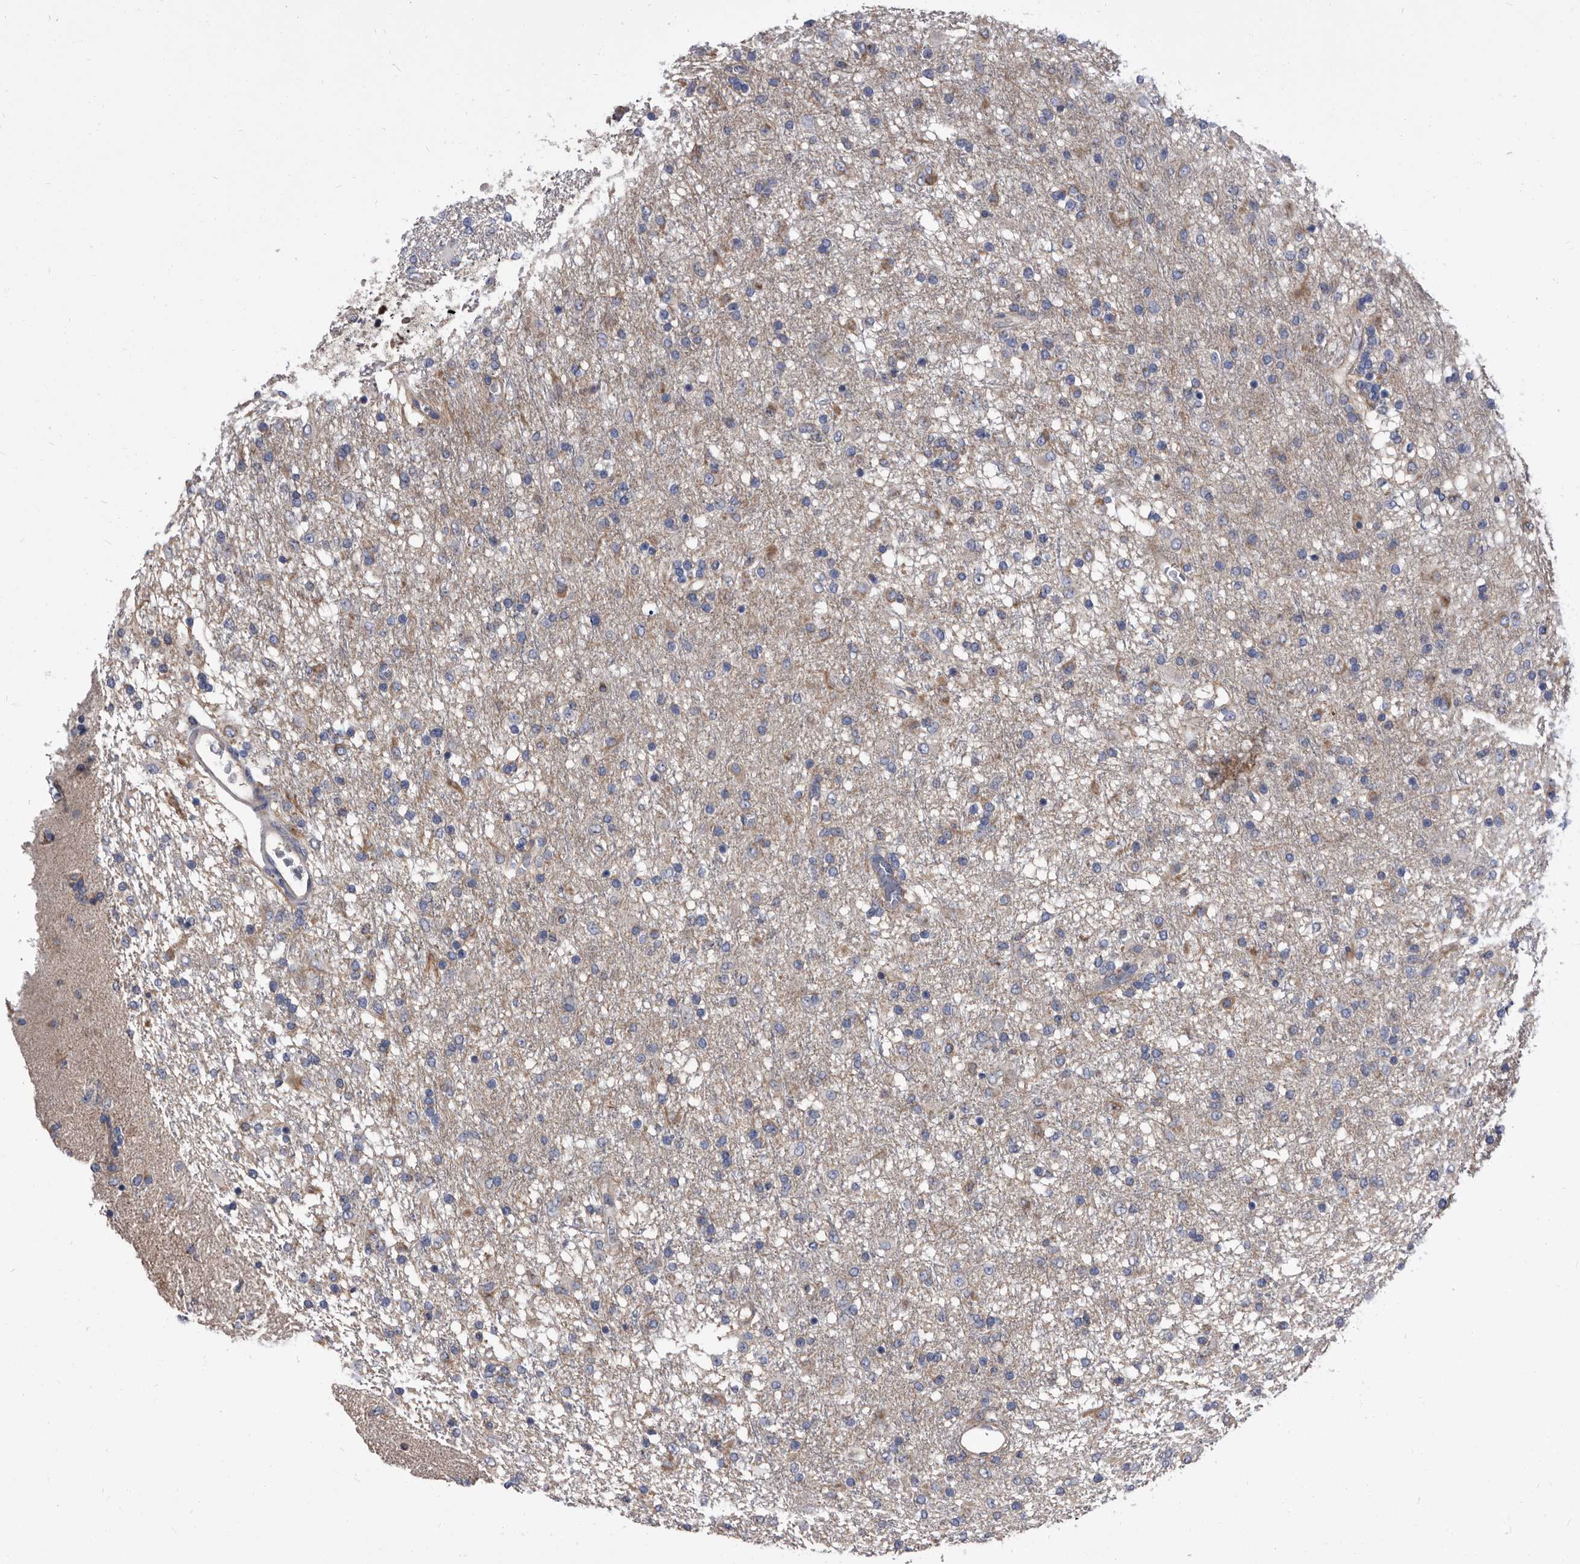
{"staining": {"intensity": "negative", "quantity": "none", "location": "none"}, "tissue": "glioma", "cell_type": "Tumor cells", "image_type": "cancer", "snomed": [{"axis": "morphology", "description": "Glioma, malignant, Low grade"}, {"axis": "topography", "description": "Brain"}], "caption": "Tumor cells are negative for brown protein staining in glioma.", "gene": "DTNBP1", "patient": {"sex": "male", "age": 65}}